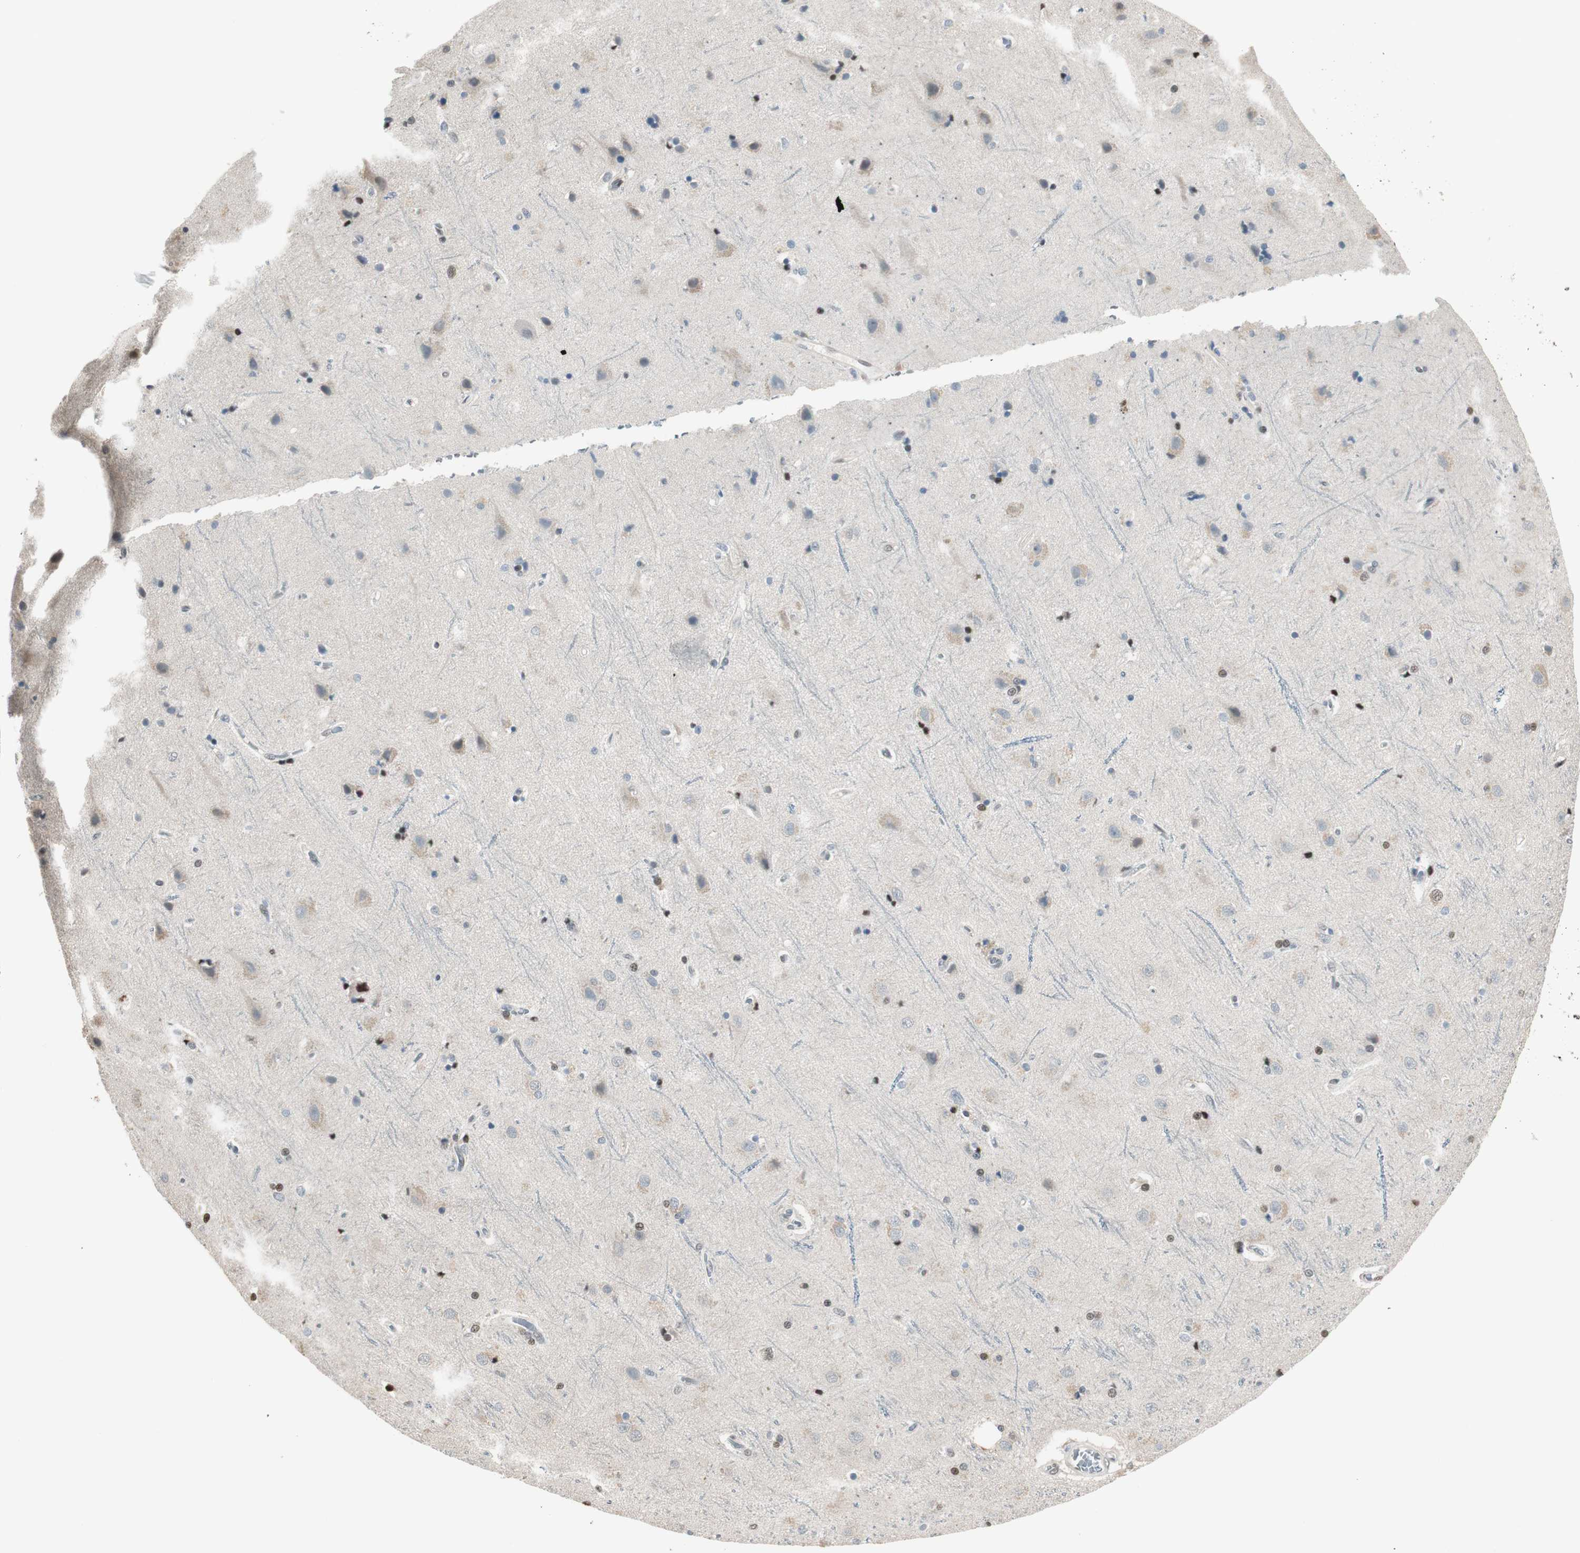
{"staining": {"intensity": "moderate", "quantity": "25%-75%", "location": "nuclear"}, "tissue": "cerebral cortex", "cell_type": "Endothelial cells", "image_type": "normal", "snomed": [{"axis": "morphology", "description": "Normal tissue, NOS"}, {"axis": "topography", "description": "Cerebral cortex"}], "caption": "Immunohistochemistry (IHC) (DAB) staining of normal human cerebral cortex reveals moderate nuclear protein expression in about 25%-75% of endothelial cells. (DAB = brown stain, brightfield microscopy at high magnification).", "gene": "LONP2", "patient": {"sex": "female", "age": 54}}